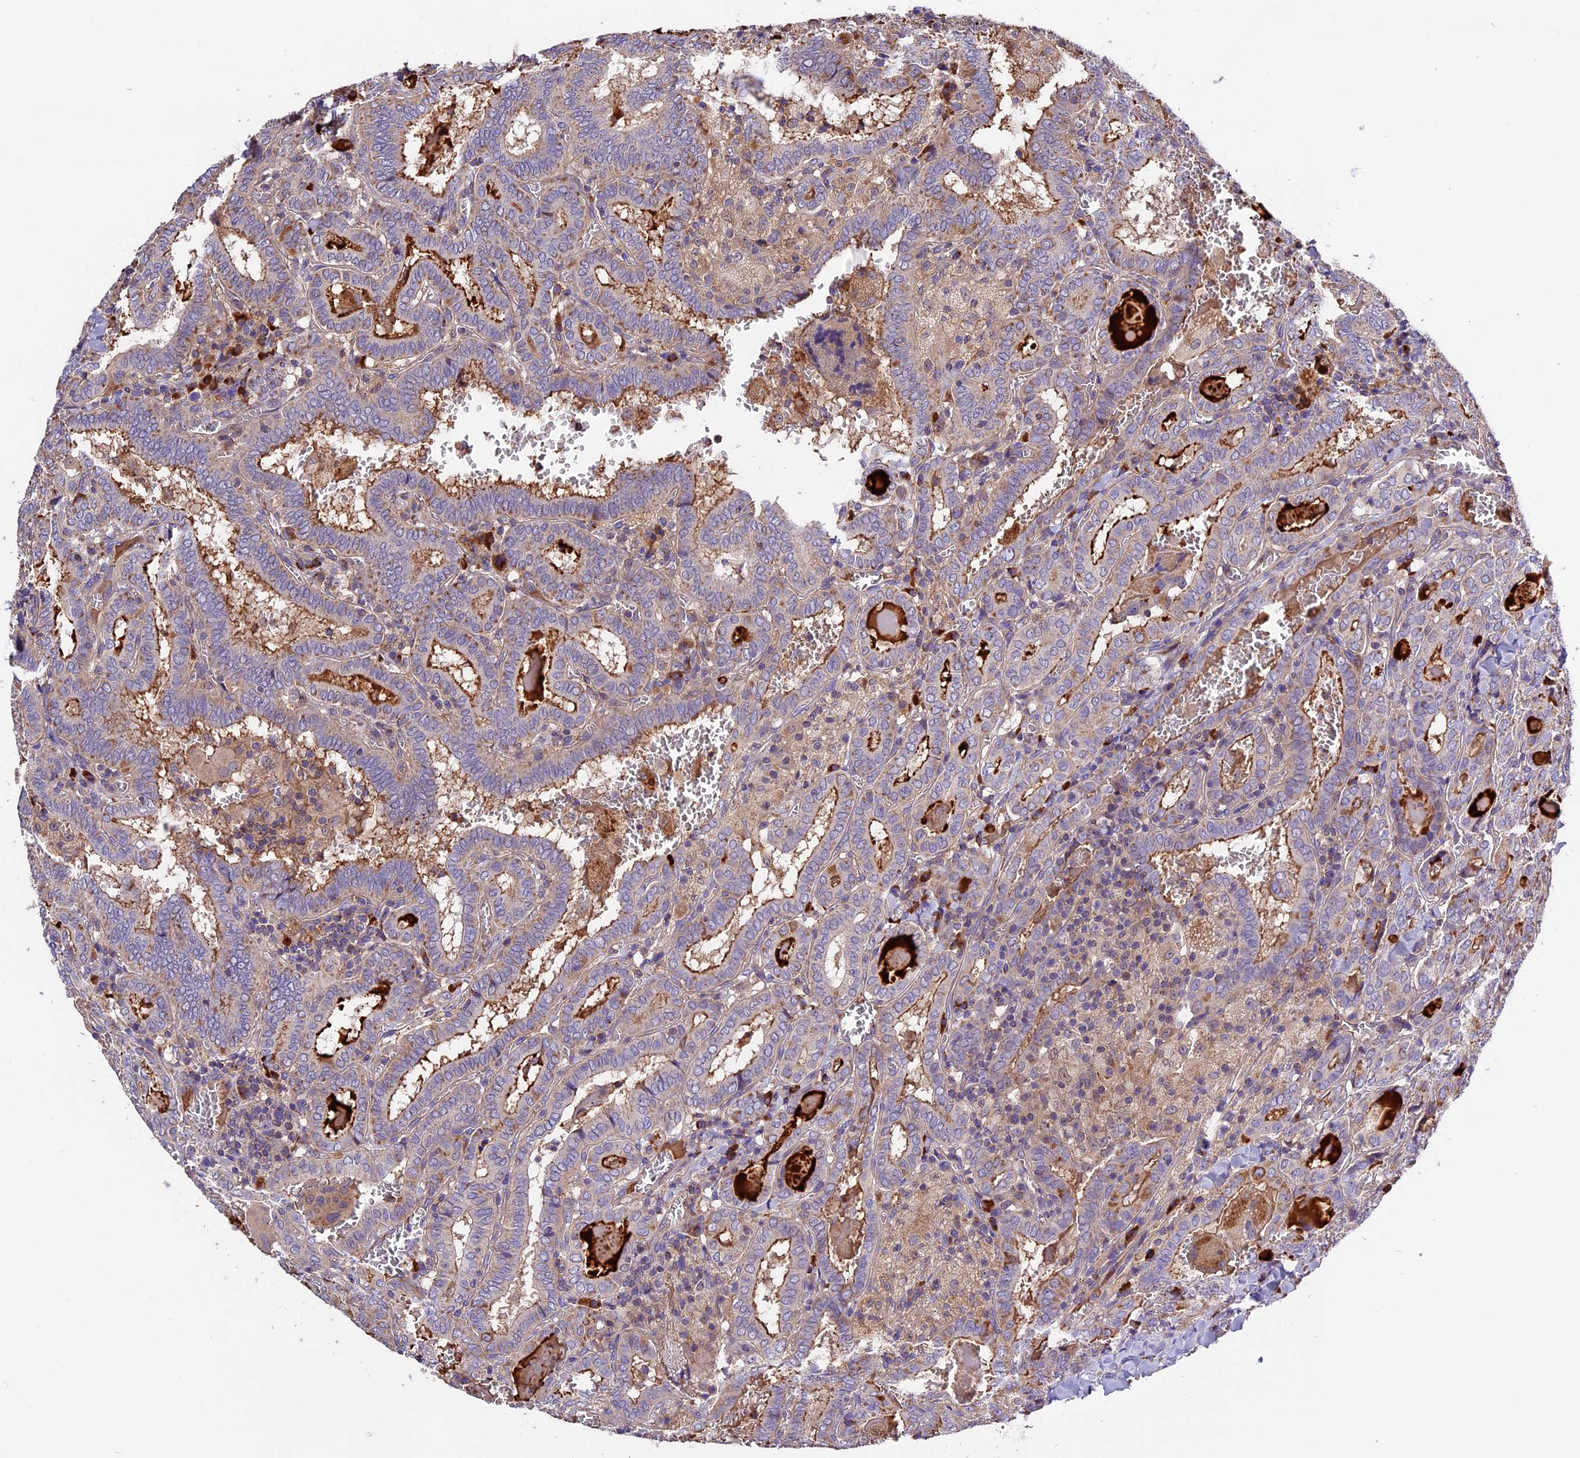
{"staining": {"intensity": "moderate", "quantity": "25%-75%", "location": "cytoplasmic/membranous"}, "tissue": "thyroid cancer", "cell_type": "Tumor cells", "image_type": "cancer", "snomed": [{"axis": "morphology", "description": "Papillary adenocarcinoma, NOS"}, {"axis": "topography", "description": "Thyroid gland"}], "caption": "Moderate cytoplasmic/membranous staining is seen in approximately 25%-75% of tumor cells in papillary adenocarcinoma (thyroid).", "gene": "METTL22", "patient": {"sex": "female", "age": 72}}